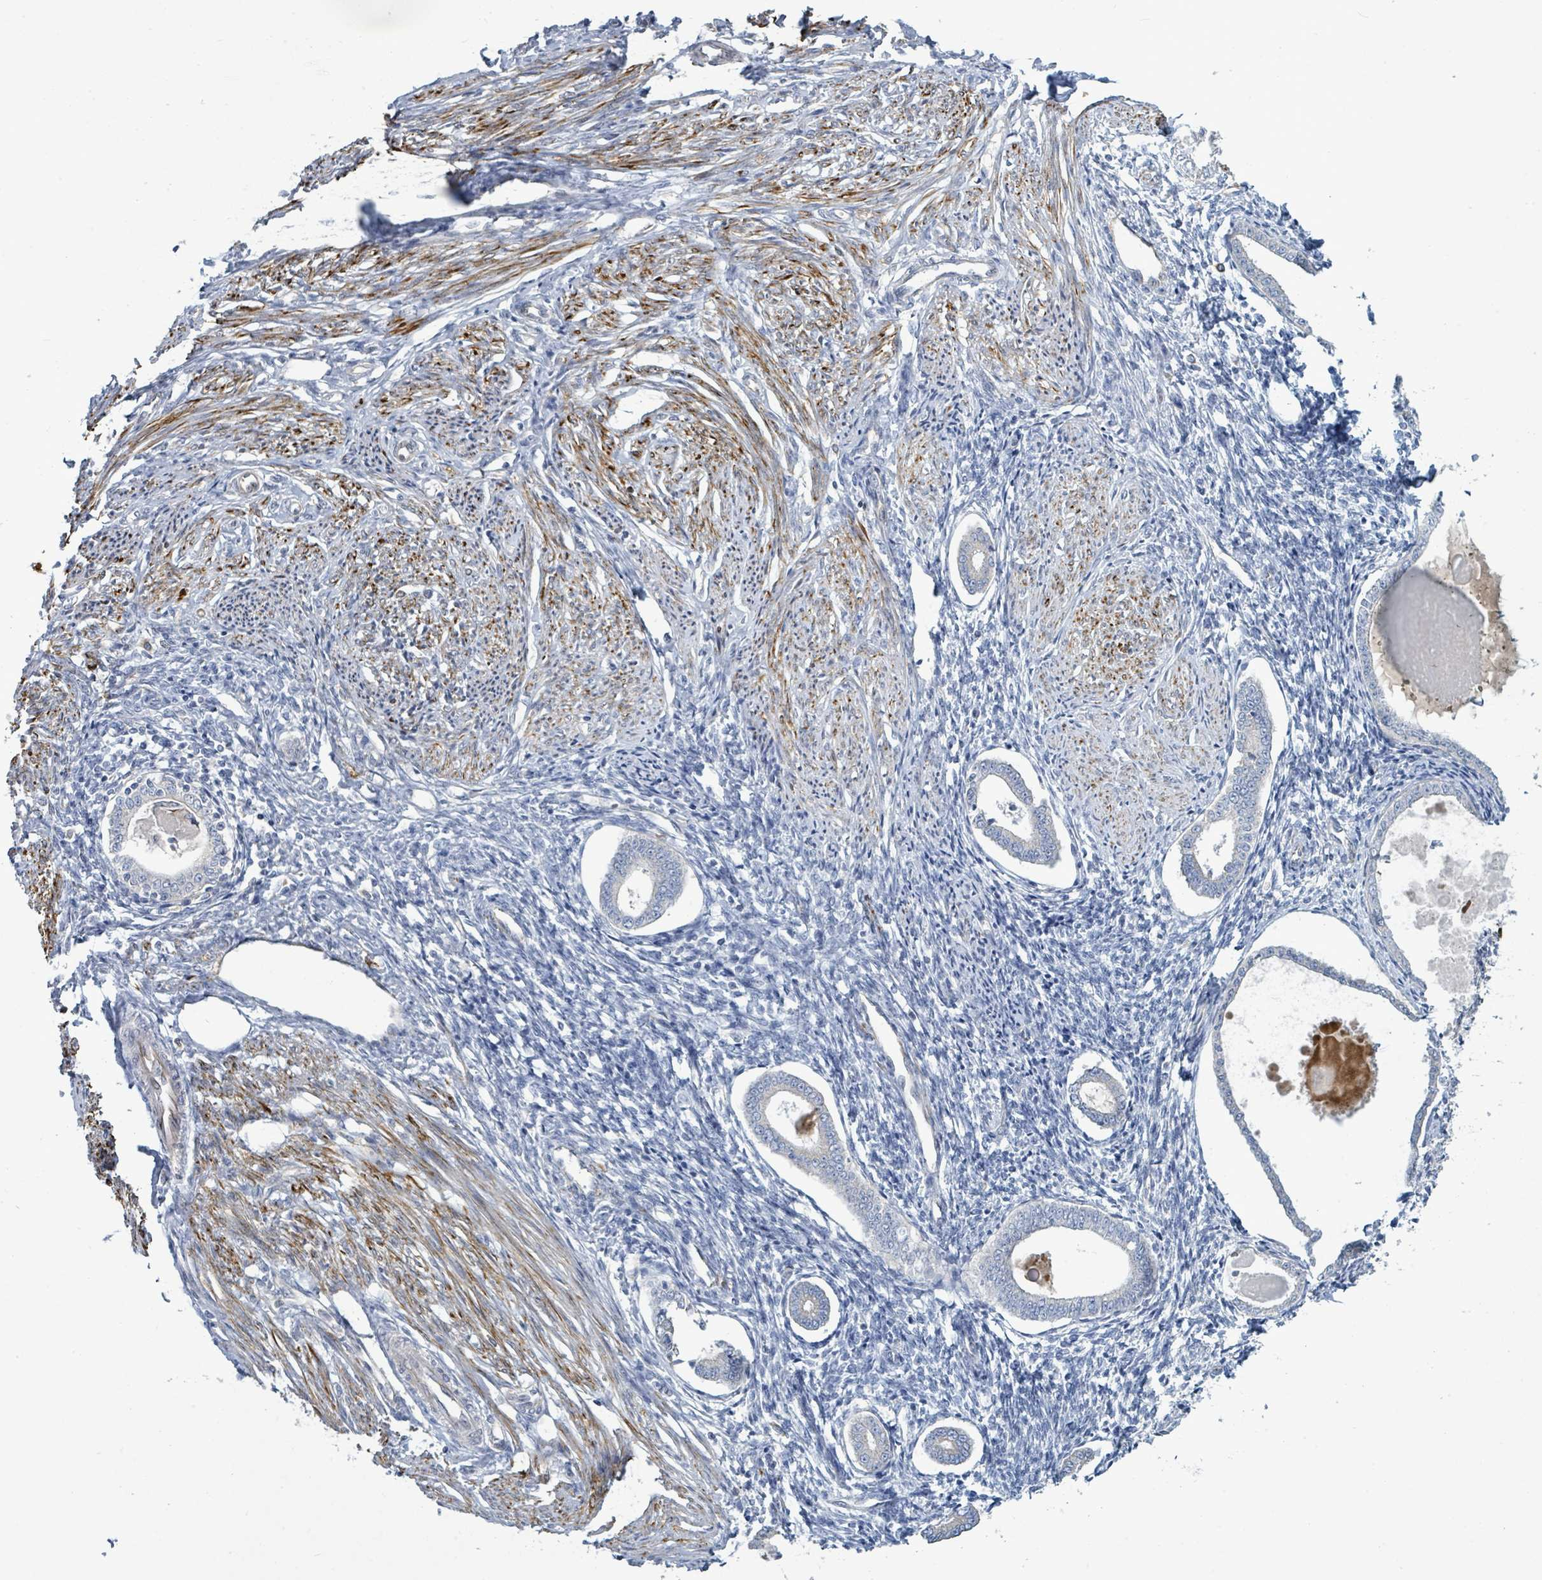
{"staining": {"intensity": "negative", "quantity": "none", "location": "none"}, "tissue": "endometrium", "cell_type": "Cells in endometrial stroma", "image_type": "normal", "snomed": [{"axis": "morphology", "description": "Normal tissue, NOS"}, {"axis": "topography", "description": "Endometrium"}], "caption": "This micrograph is of benign endometrium stained with immunohistochemistry (IHC) to label a protein in brown with the nuclei are counter-stained blue. There is no expression in cells in endometrial stroma.", "gene": "SIRPB1", "patient": {"sex": "female", "age": 56}}